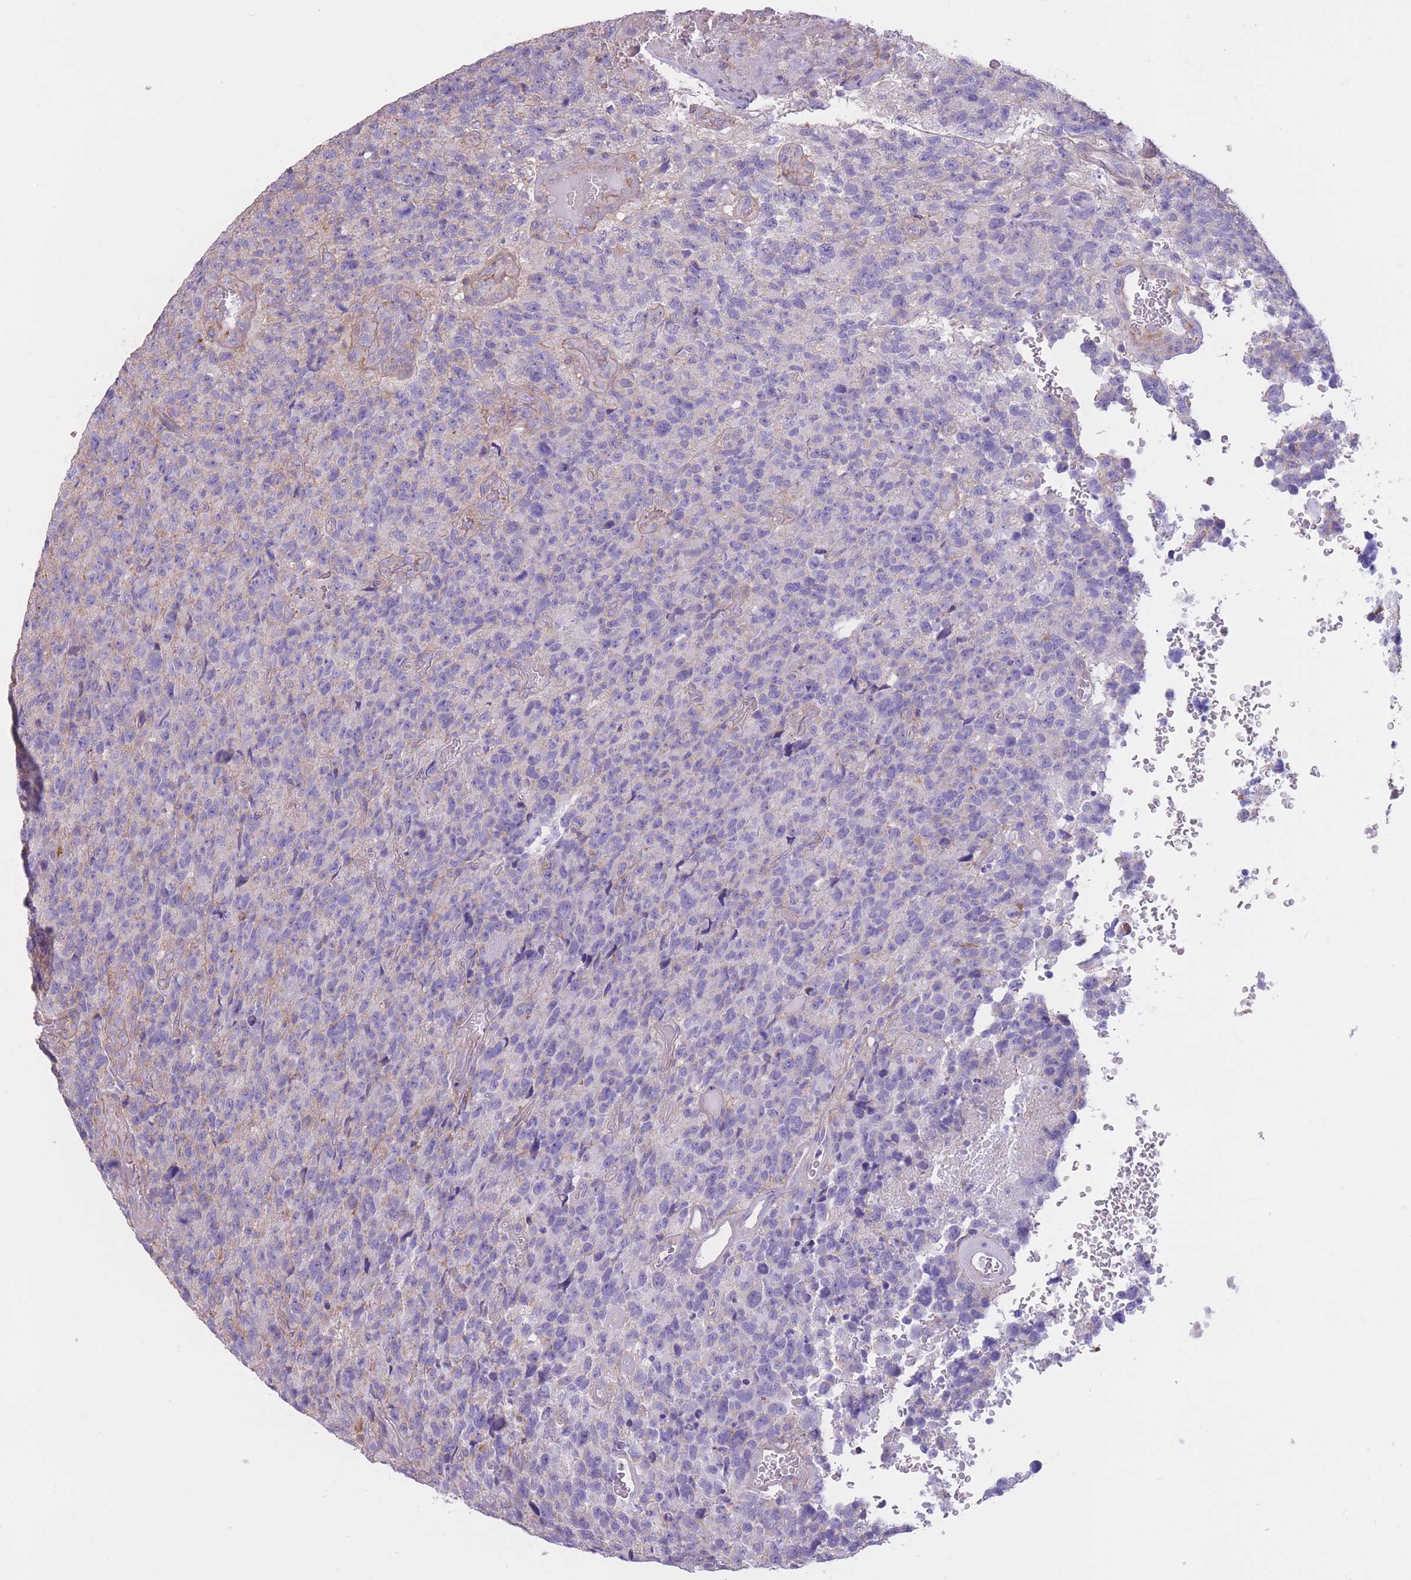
{"staining": {"intensity": "negative", "quantity": "none", "location": "none"}, "tissue": "glioma", "cell_type": "Tumor cells", "image_type": "cancer", "snomed": [{"axis": "morphology", "description": "Glioma, malignant, High grade"}, {"axis": "topography", "description": "Brain"}], "caption": "Human glioma stained for a protein using immunohistochemistry (IHC) reveals no positivity in tumor cells.", "gene": "PDHA1", "patient": {"sex": "male", "age": 69}}